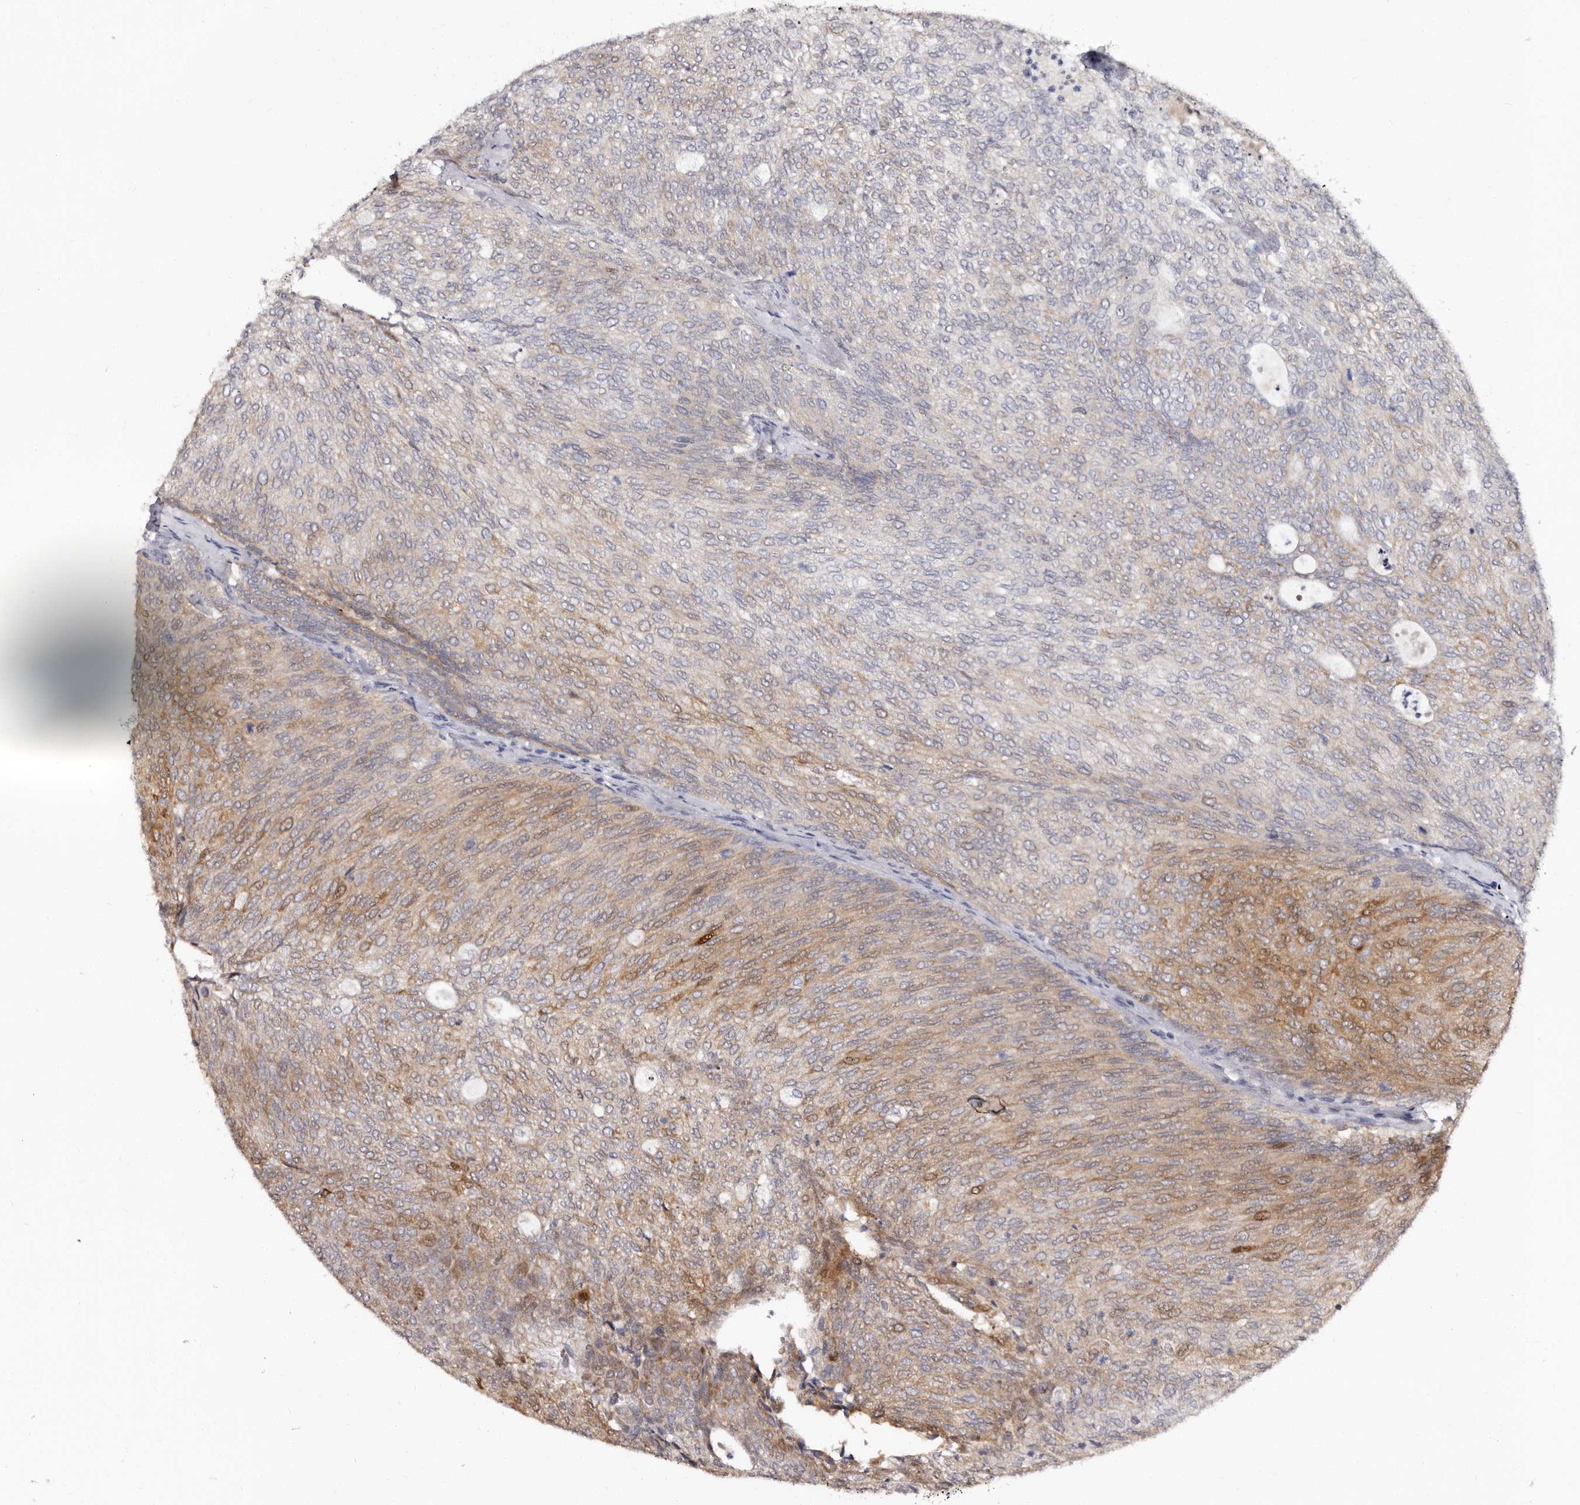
{"staining": {"intensity": "moderate", "quantity": "25%-75%", "location": "cytoplasmic/membranous"}, "tissue": "urothelial cancer", "cell_type": "Tumor cells", "image_type": "cancer", "snomed": [{"axis": "morphology", "description": "Urothelial carcinoma, Low grade"}, {"axis": "topography", "description": "Urinary bladder"}], "caption": "The immunohistochemical stain highlights moderate cytoplasmic/membranous staining in tumor cells of urothelial cancer tissue. The staining is performed using DAB (3,3'-diaminobenzidine) brown chromogen to label protein expression. The nuclei are counter-stained blue using hematoxylin.", "gene": "PHF20L1", "patient": {"sex": "female", "age": 79}}